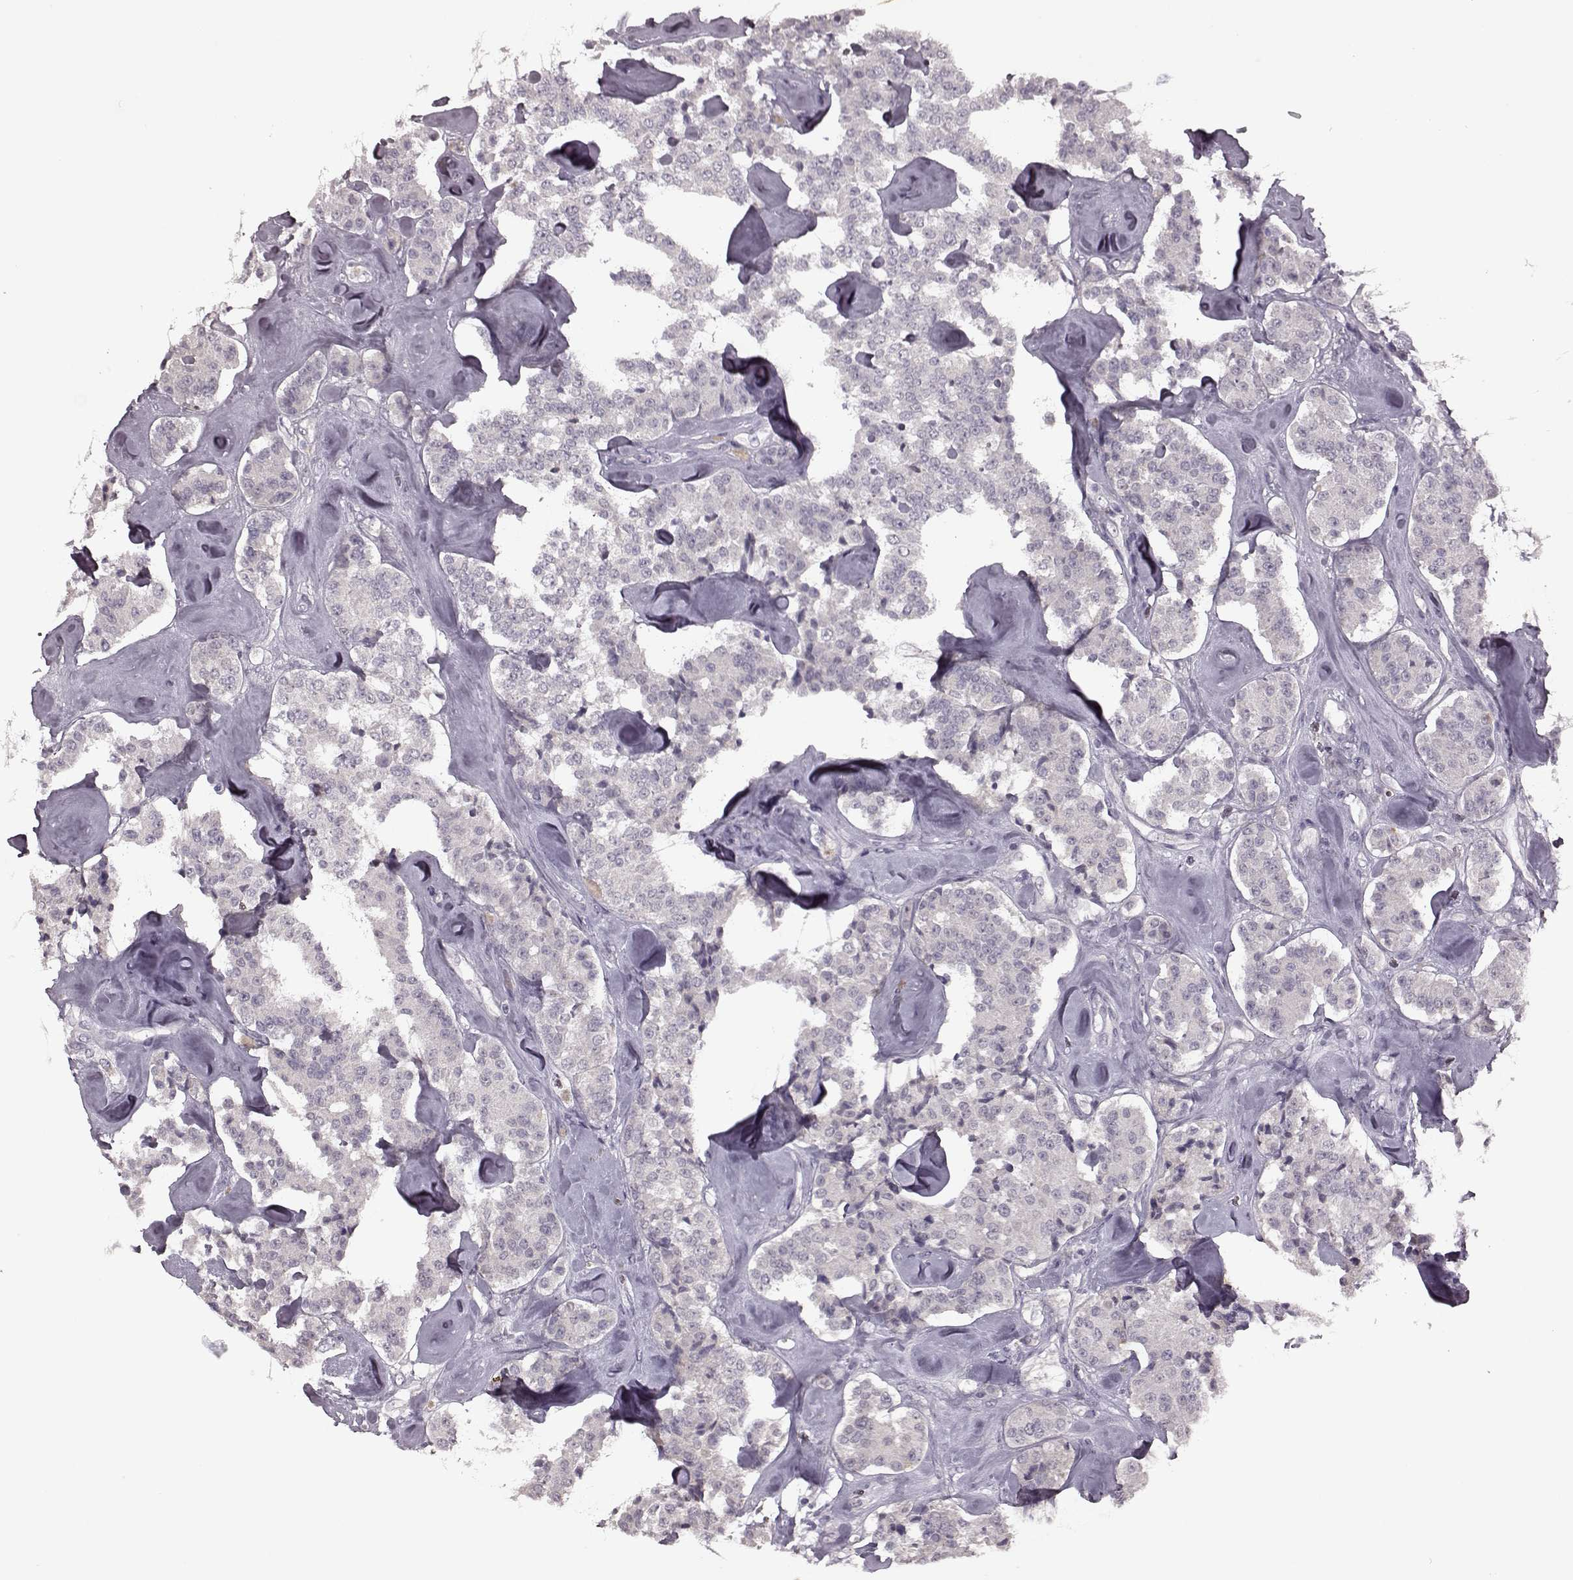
{"staining": {"intensity": "negative", "quantity": "none", "location": "none"}, "tissue": "carcinoid", "cell_type": "Tumor cells", "image_type": "cancer", "snomed": [{"axis": "morphology", "description": "Carcinoid, malignant, NOS"}, {"axis": "topography", "description": "Pancreas"}], "caption": "IHC of malignant carcinoid displays no positivity in tumor cells.", "gene": "CNGA3", "patient": {"sex": "male", "age": 41}}